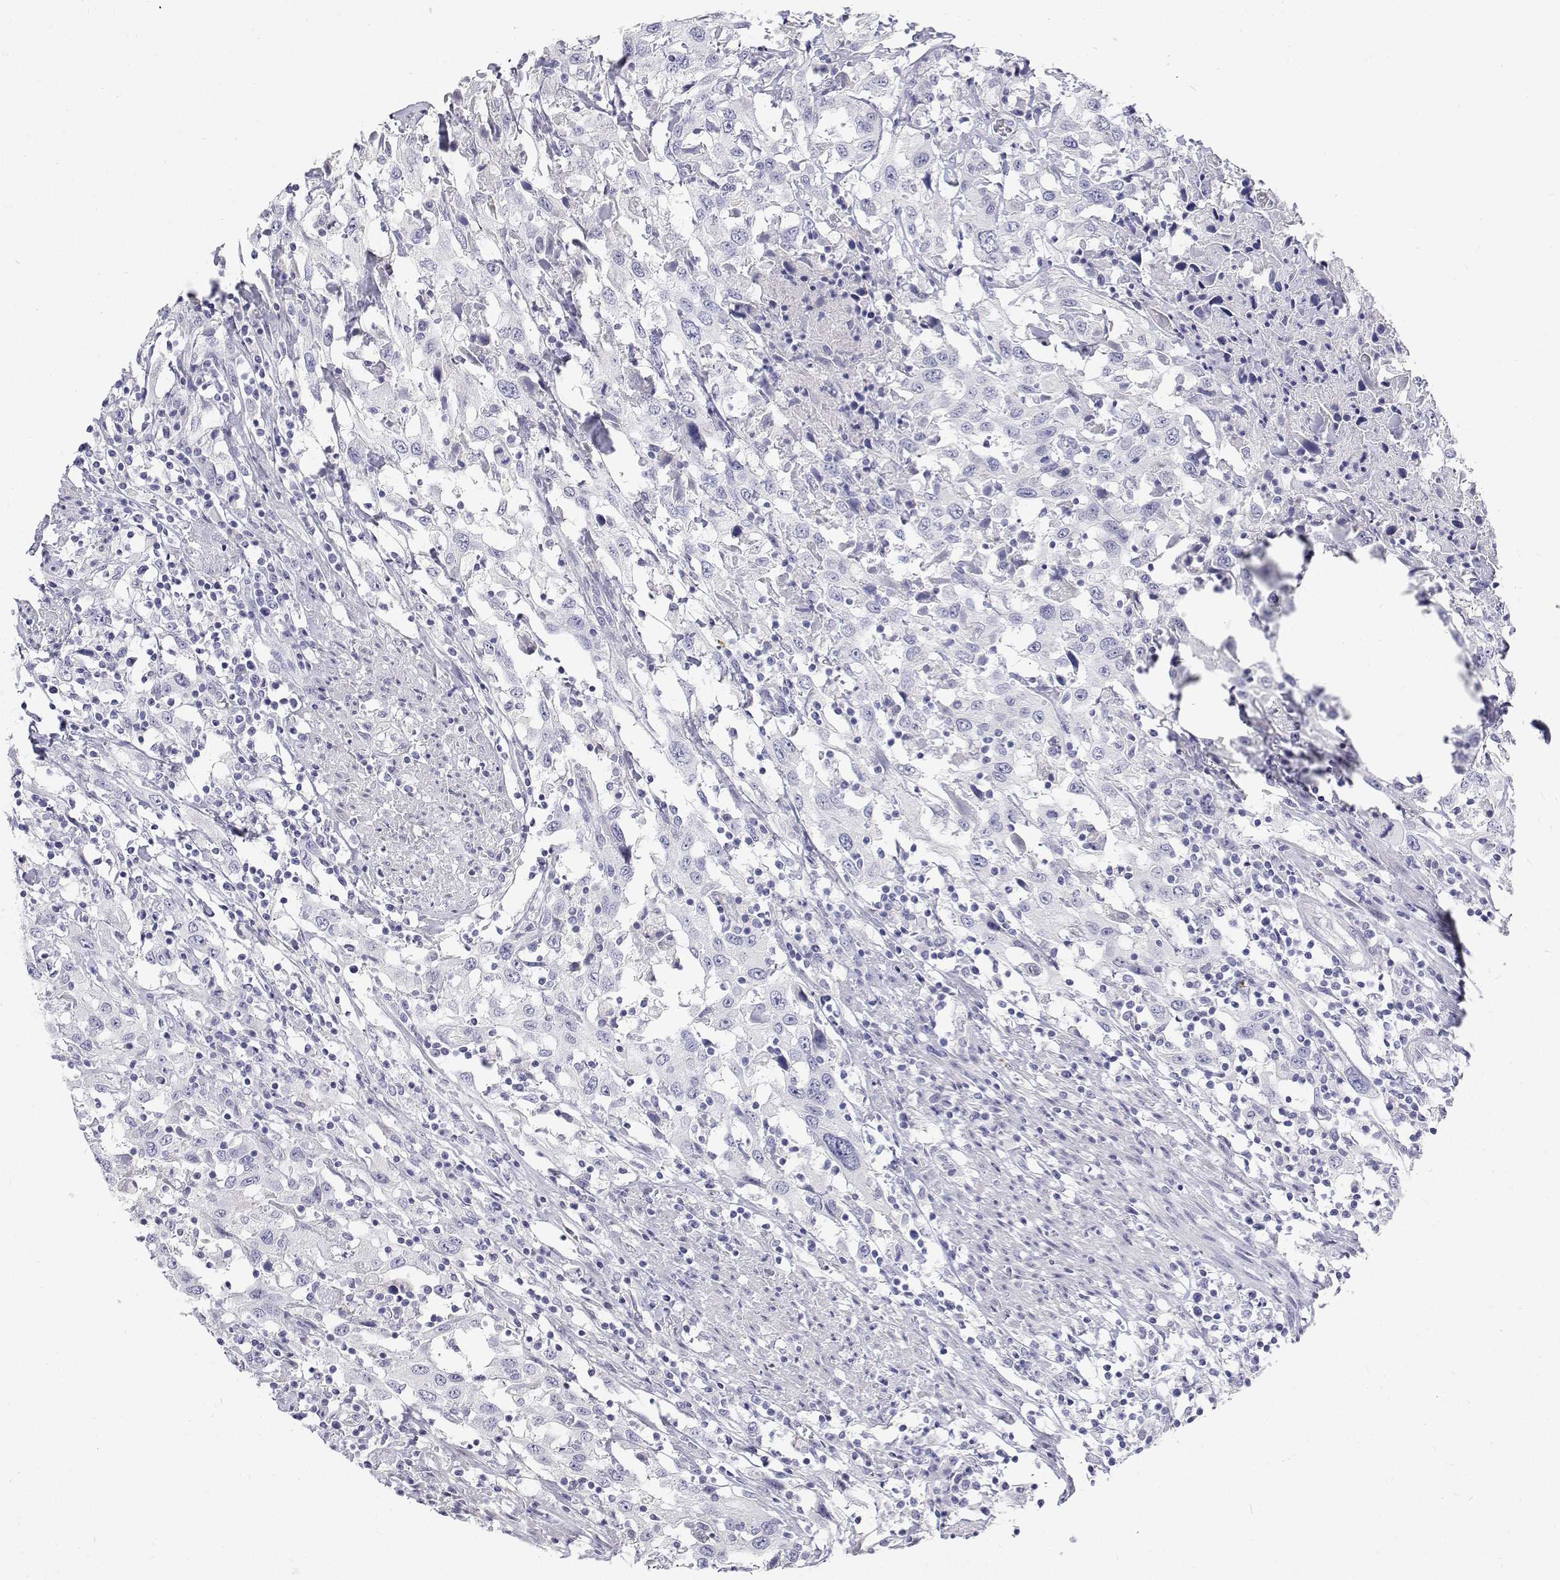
{"staining": {"intensity": "negative", "quantity": "none", "location": "none"}, "tissue": "urothelial cancer", "cell_type": "Tumor cells", "image_type": "cancer", "snomed": [{"axis": "morphology", "description": "Urothelial carcinoma, High grade"}, {"axis": "topography", "description": "Urinary bladder"}], "caption": "Photomicrograph shows no significant protein staining in tumor cells of urothelial cancer.", "gene": "NCR2", "patient": {"sex": "male", "age": 61}}